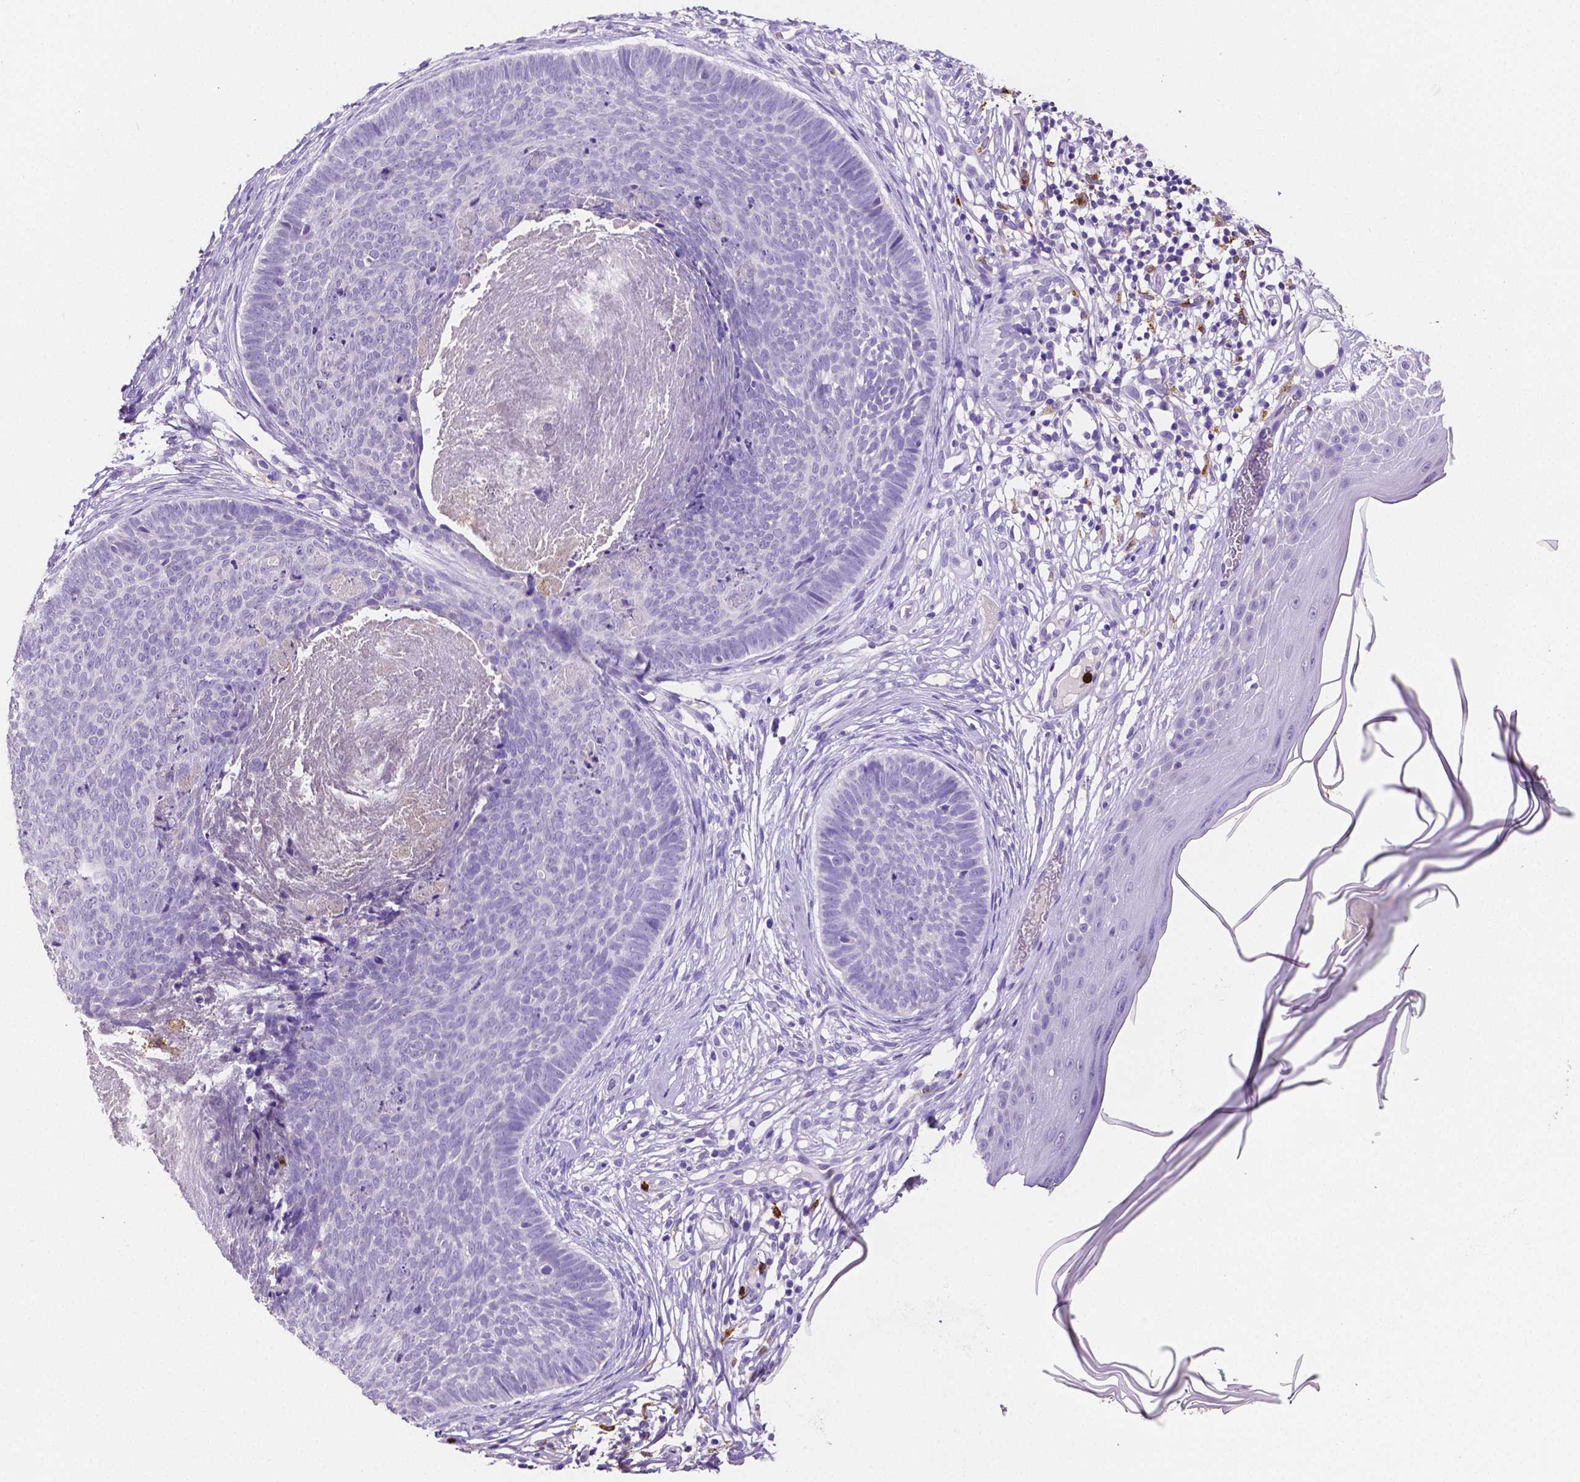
{"staining": {"intensity": "negative", "quantity": "none", "location": "none"}, "tissue": "skin cancer", "cell_type": "Tumor cells", "image_type": "cancer", "snomed": [{"axis": "morphology", "description": "Basal cell carcinoma"}, {"axis": "topography", "description": "Skin"}], "caption": "This is a photomicrograph of immunohistochemistry staining of skin cancer (basal cell carcinoma), which shows no expression in tumor cells.", "gene": "MMP9", "patient": {"sex": "male", "age": 85}}